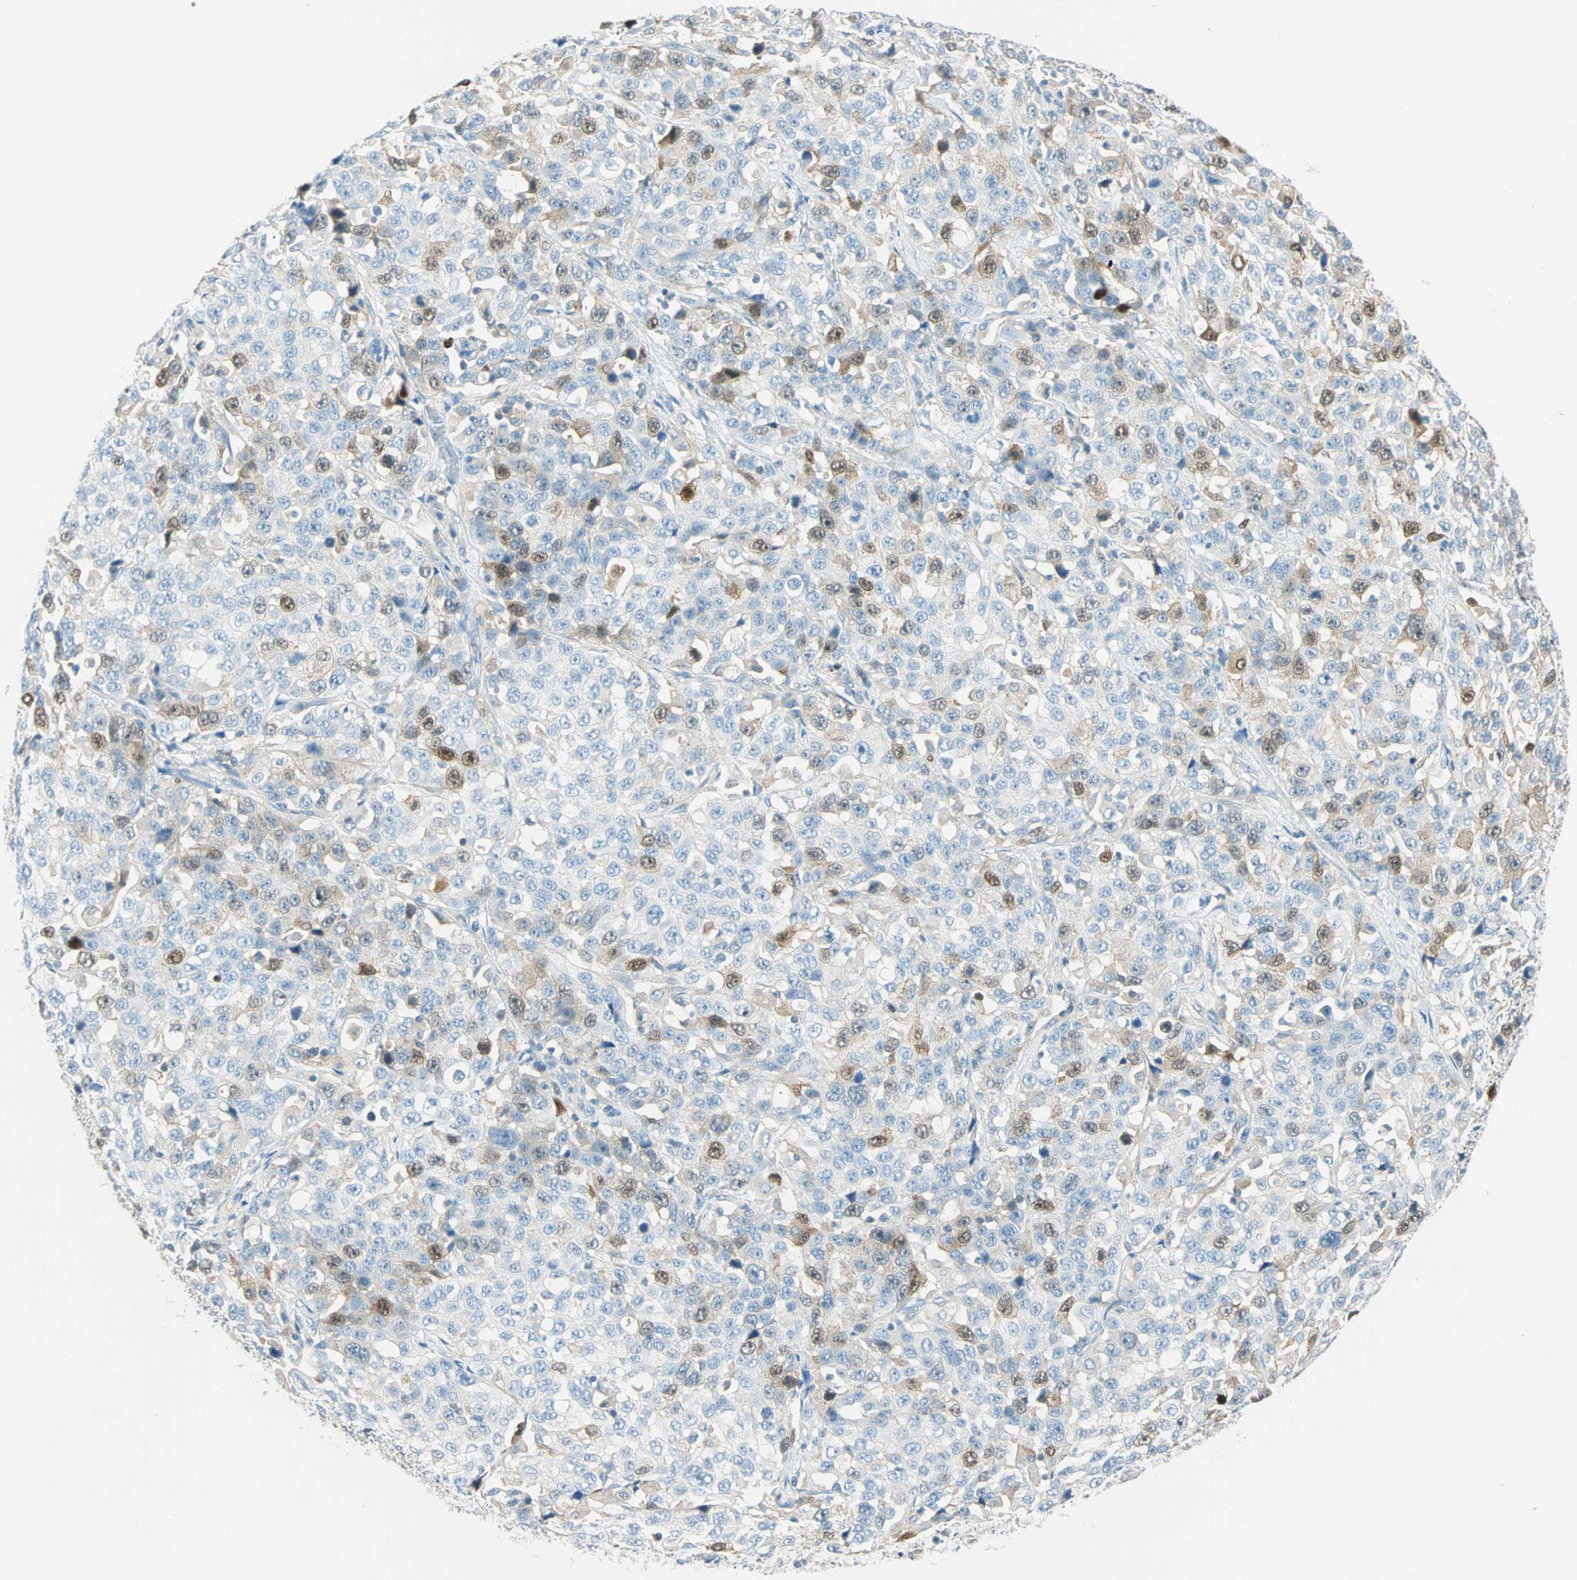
{"staining": {"intensity": "weak", "quantity": "<25%", "location": "cytoplasmic/membranous"}, "tissue": "stomach cancer", "cell_type": "Tumor cells", "image_type": "cancer", "snomed": [{"axis": "morphology", "description": "Normal tissue, NOS"}, {"axis": "morphology", "description": "Adenocarcinoma, NOS"}, {"axis": "topography", "description": "Stomach"}], "caption": "Human stomach cancer stained for a protein using immunohistochemistry shows no staining in tumor cells.", "gene": "PTTG1", "patient": {"sex": "male", "age": 48}}